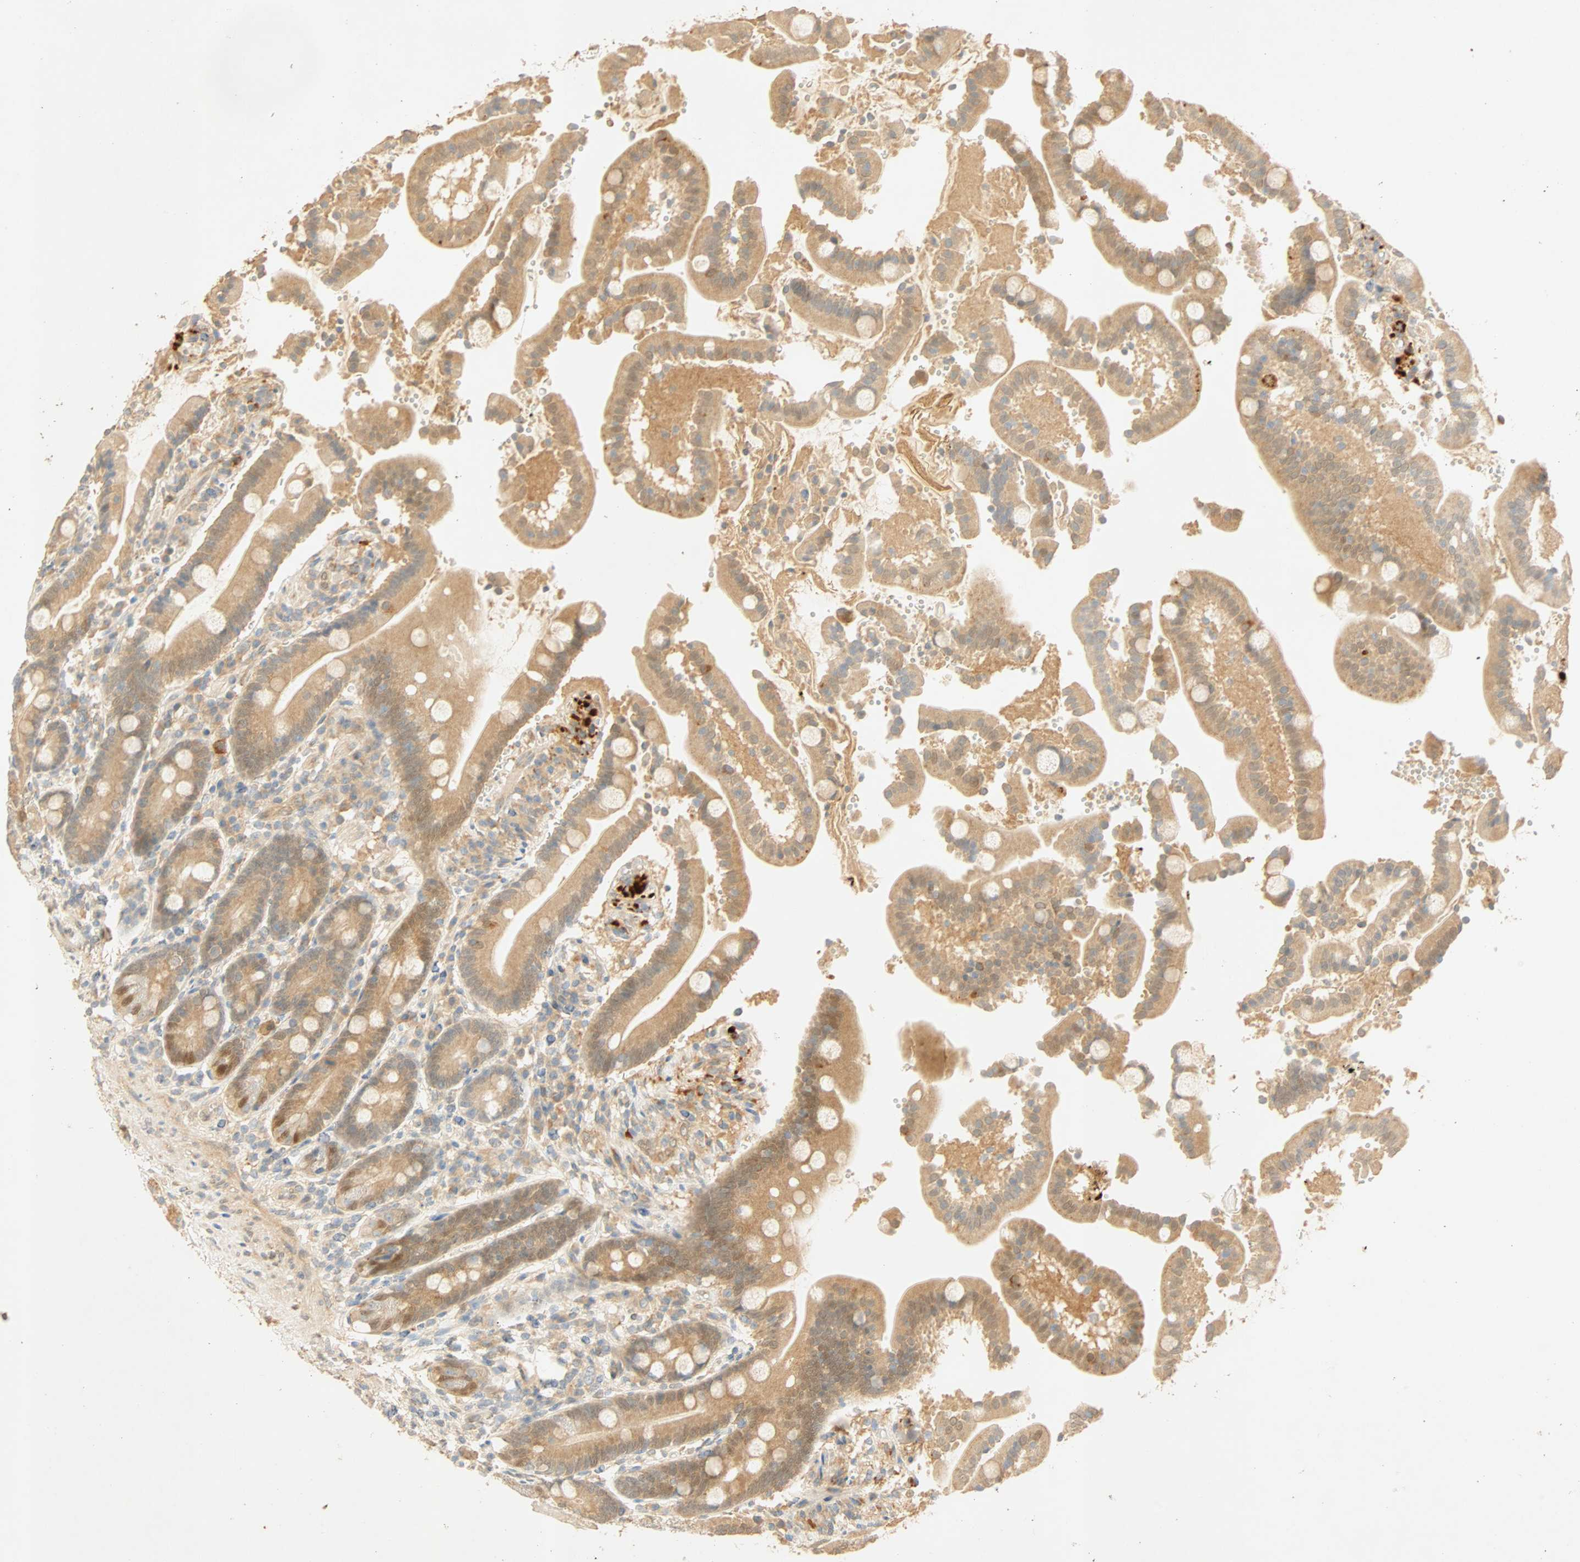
{"staining": {"intensity": "moderate", "quantity": ">75%", "location": "cytoplasmic/membranous"}, "tissue": "duodenum", "cell_type": "Glandular cells", "image_type": "normal", "snomed": [{"axis": "morphology", "description": "Normal tissue, NOS"}, {"axis": "topography", "description": "Small intestine, NOS"}], "caption": "Immunohistochemistry (DAB (3,3'-diaminobenzidine)) staining of normal human duodenum demonstrates moderate cytoplasmic/membranous protein positivity in approximately >75% of glandular cells. (Brightfield microscopy of DAB IHC at high magnification).", "gene": "SELENBP1", "patient": {"sex": "female", "age": 71}}